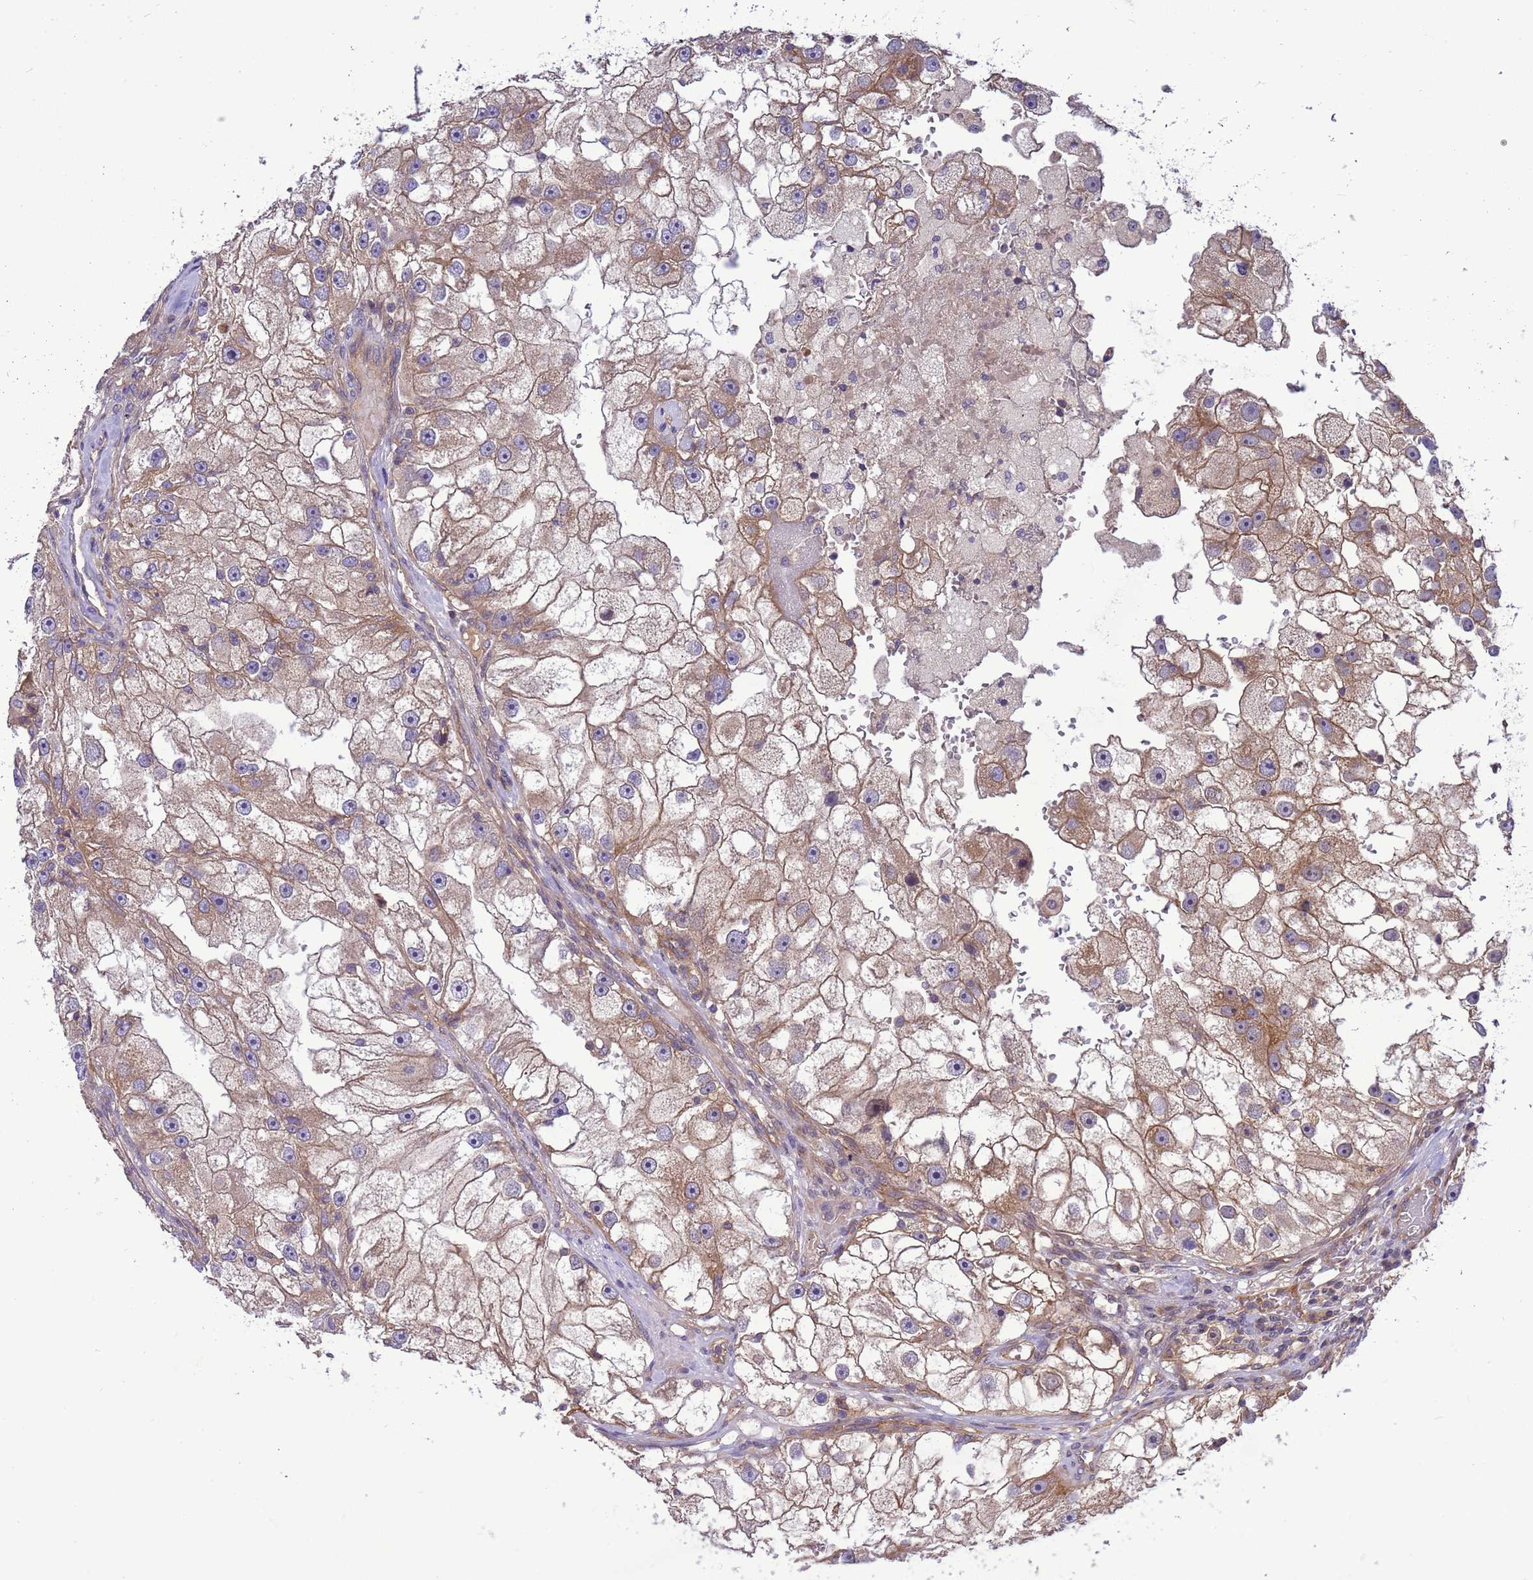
{"staining": {"intensity": "moderate", "quantity": "25%-75%", "location": "cytoplasmic/membranous"}, "tissue": "renal cancer", "cell_type": "Tumor cells", "image_type": "cancer", "snomed": [{"axis": "morphology", "description": "Adenocarcinoma, NOS"}, {"axis": "topography", "description": "Kidney"}], "caption": "DAB (3,3'-diaminobenzidine) immunohistochemical staining of renal adenocarcinoma exhibits moderate cytoplasmic/membranous protein expression in about 25%-75% of tumor cells.", "gene": "SMCO3", "patient": {"sex": "male", "age": 63}}